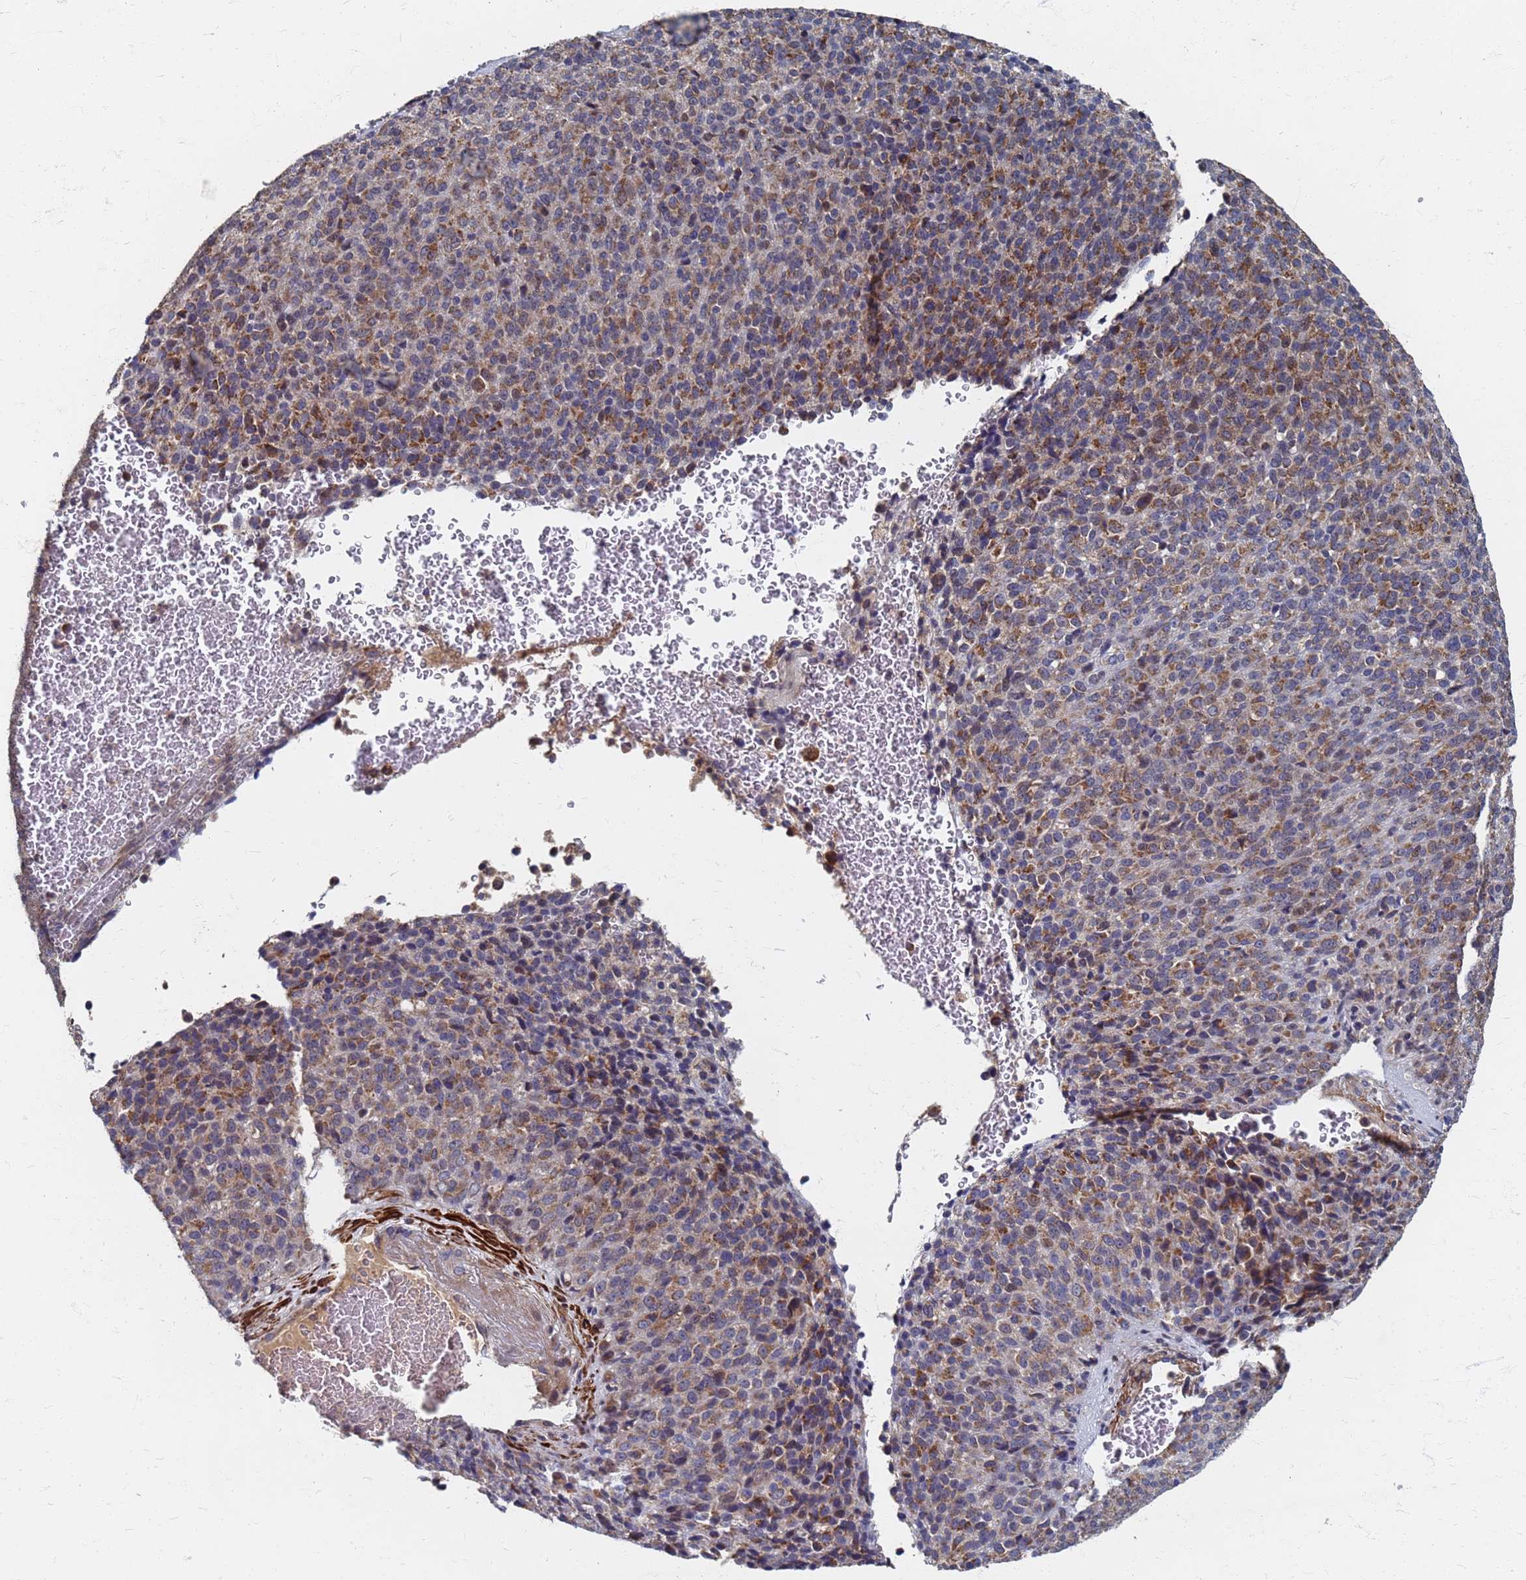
{"staining": {"intensity": "moderate", "quantity": "25%-75%", "location": "cytoplasmic/membranous"}, "tissue": "melanoma", "cell_type": "Tumor cells", "image_type": "cancer", "snomed": [{"axis": "morphology", "description": "Malignant melanoma, Metastatic site"}, {"axis": "topography", "description": "Brain"}], "caption": "An image of malignant melanoma (metastatic site) stained for a protein shows moderate cytoplasmic/membranous brown staining in tumor cells. The protein is stained brown, and the nuclei are stained in blue (DAB (3,3'-diaminobenzidine) IHC with brightfield microscopy, high magnification).", "gene": "ATPAF1", "patient": {"sex": "female", "age": 56}}